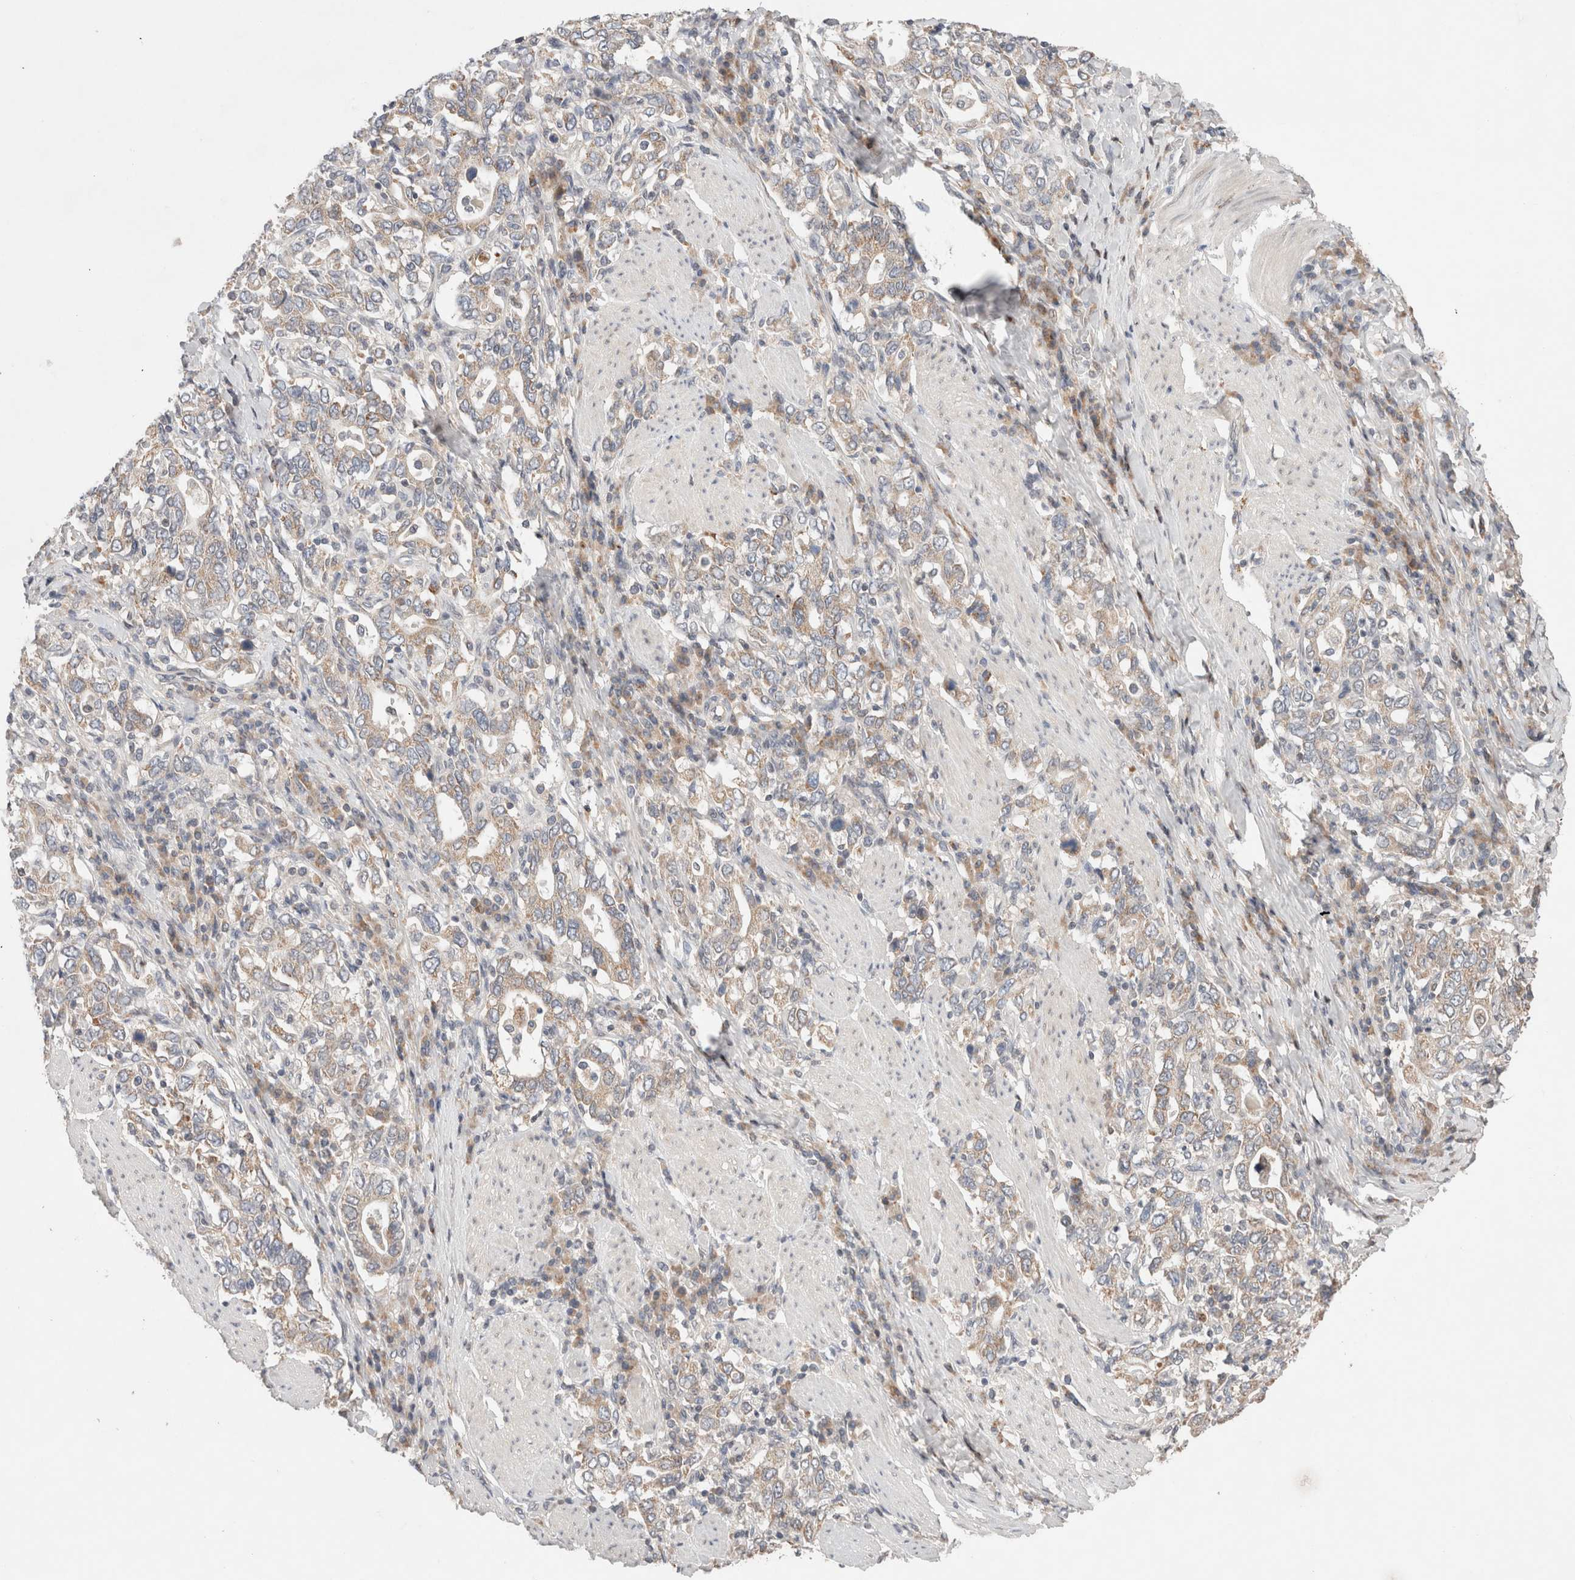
{"staining": {"intensity": "weak", "quantity": "25%-75%", "location": "cytoplasmic/membranous"}, "tissue": "stomach cancer", "cell_type": "Tumor cells", "image_type": "cancer", "snomed": [{"axis": "morphology", "description": "Adenocarcinoma, NOS"}, {"axis": "topography", "description": "Stomach, upper"}], "caption": "Immunohistochemistry histopathology image of human stomach cancer stained for a protein (brown), which displays low levels of weak cytoplasmic/membranous staining in about 25%-75% of tumor cells.", "gene": "ERI3", "patient": {"sex": "male", "age": 62}}